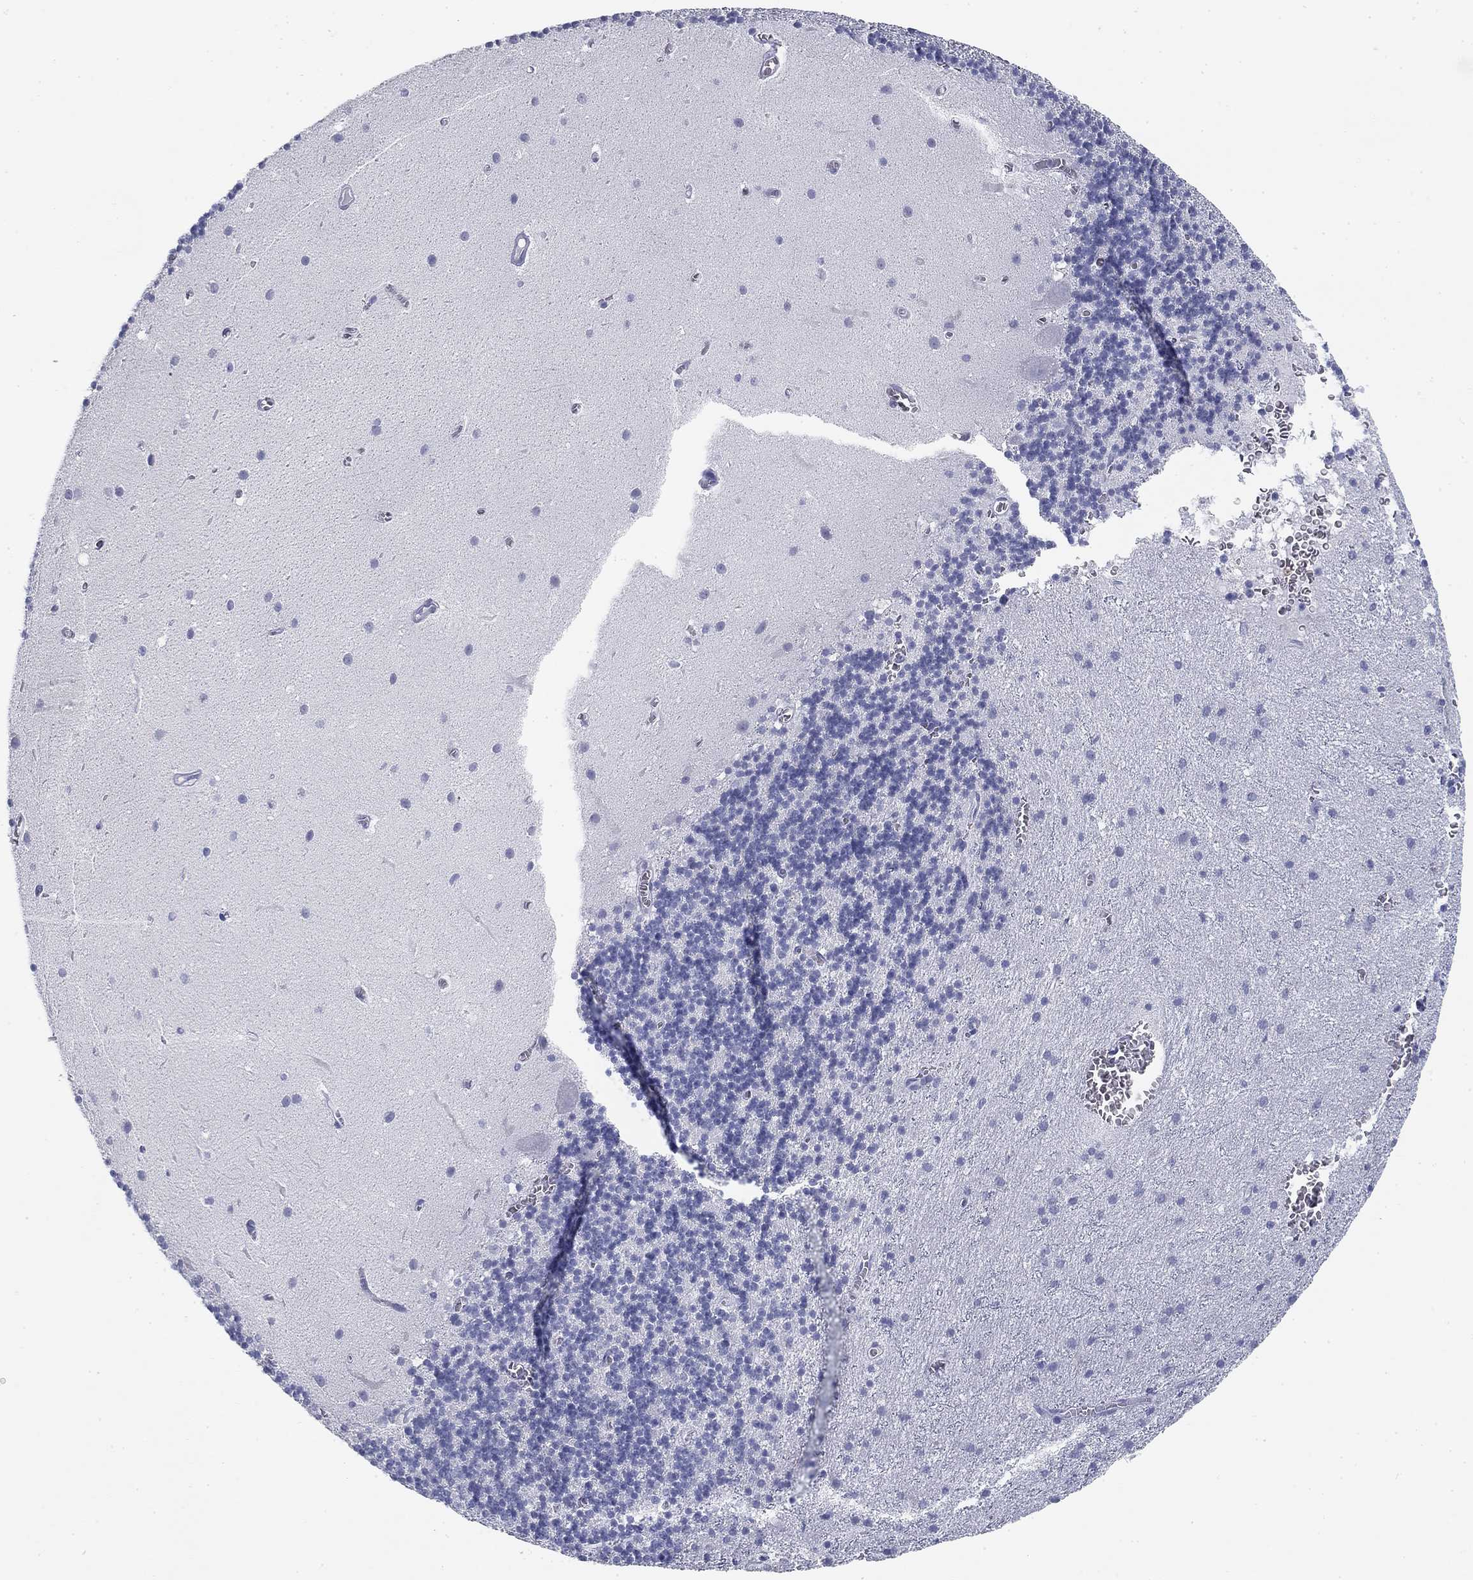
{"staining": {"intensity": "negative", "quantity": "none", "location": "none"}, "tissue": "cerebellum", "cell_type": "Cells in granular layer", "image_type": "normal", "snomed": [{"axis": "morphology", "description": "Normal tissue, NOS"}, {"axis": "topography", "description": "Cerebellum"}], "caption": "Immunohistochemistry image of normal cerebellum: cerebellum stained with DAB (3,3'-diaminobenzidine) demonstrates no significant protein positivity in cells in granular layer. Nuclei are stained in blue.", "gene": "CD79B", "patient": {"sex": "male", "age": 70}}